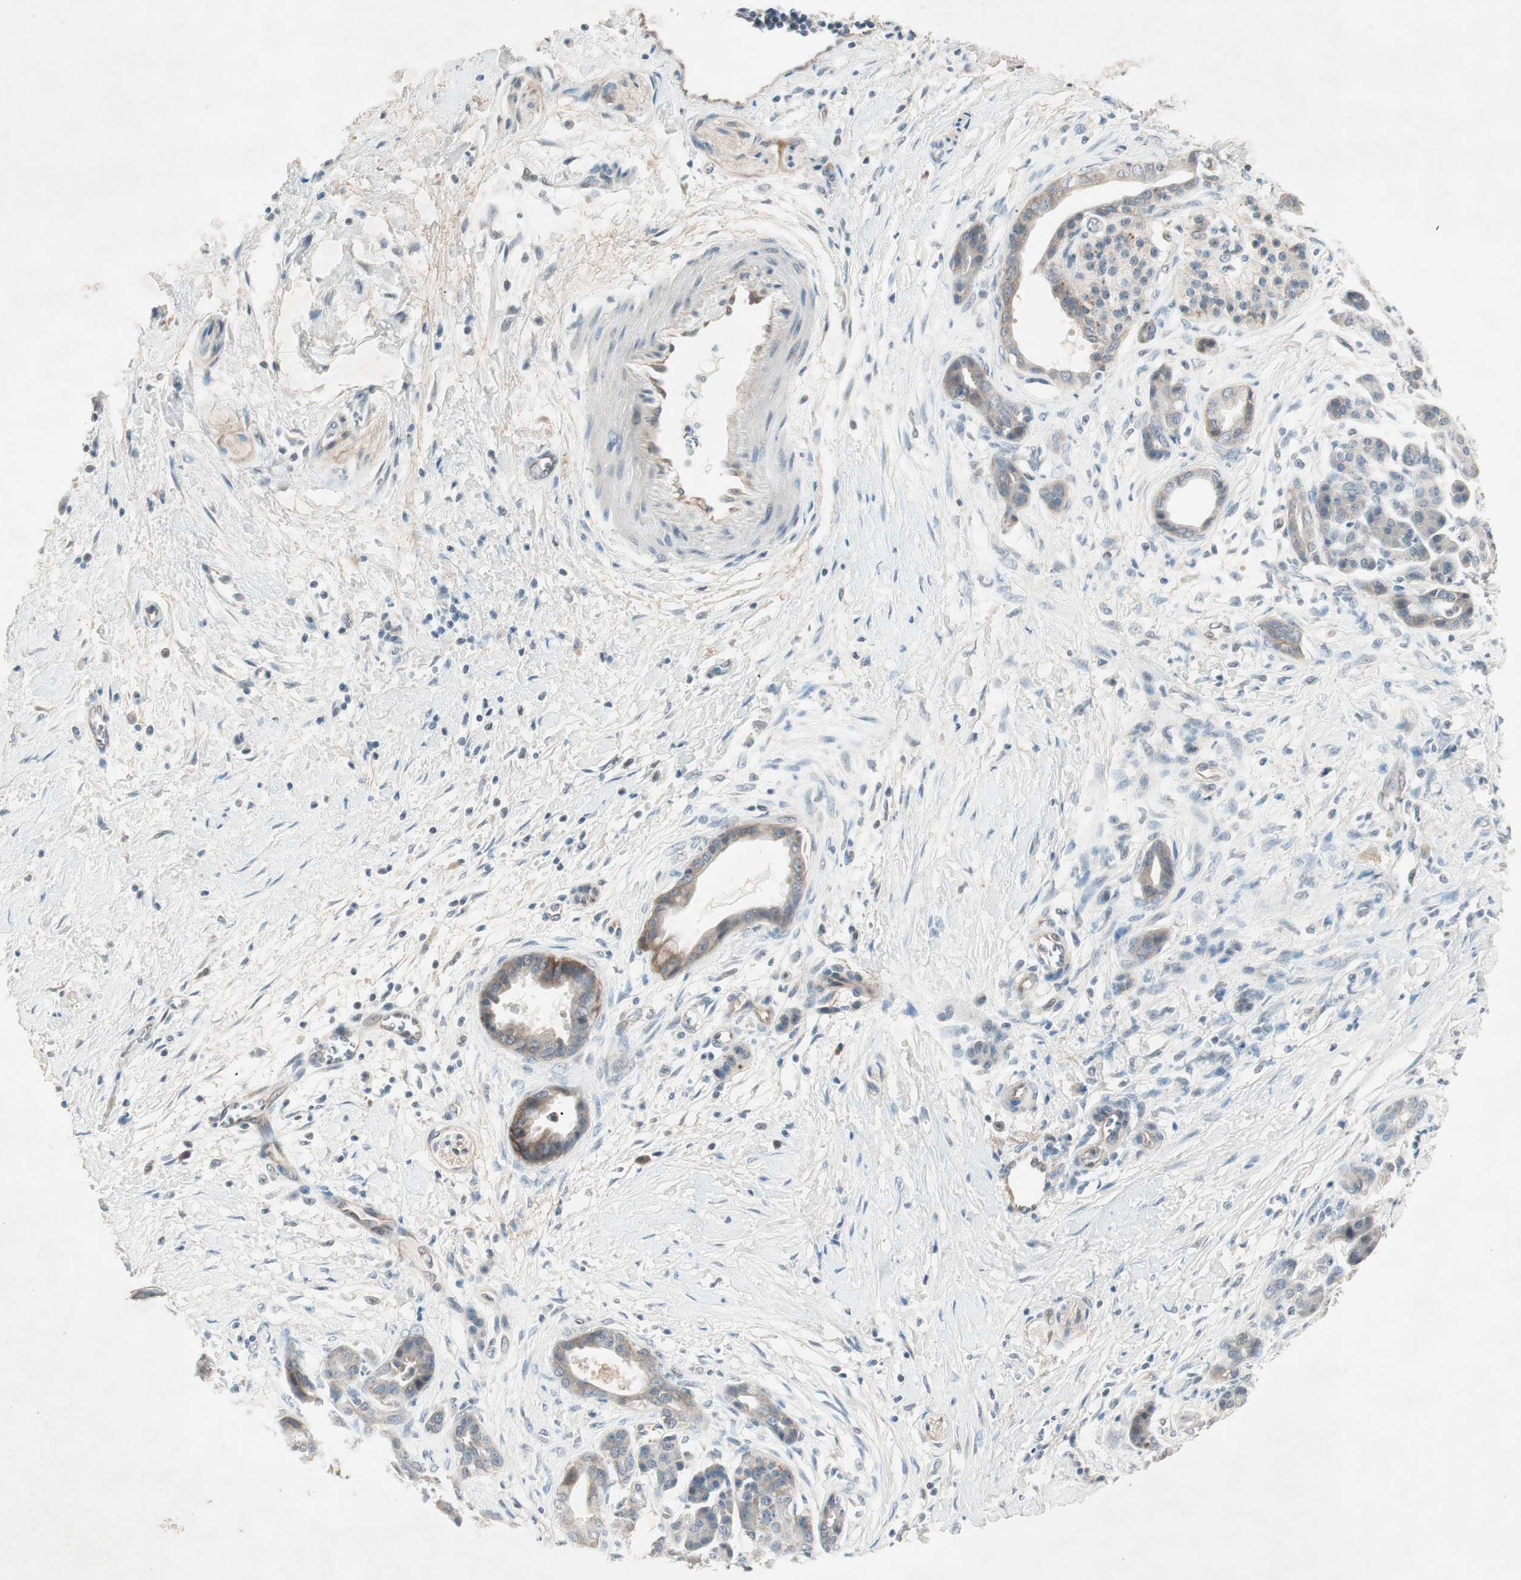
{"staining": {"intensity": "moderate", "quantity": "25%-75%", "location": "cytoplasmic/membranous"}, "tissue": "pancreatic cancer", "cell_type": "Tumor cells", "image_type": "cancer", "snomed": [{"axis": "morphology", "description": "Adenocarcinoma, NOS"}, {"axis": "topography", "description": "Pancreas"}], "caption": "Pancreatic adenocarcinoma tissue demonstrates moderate cytoplasmic/membranous staining in about 25%-75% of tumor cells", "gene": "ITGB4", "patient": {"sex": "male", "age": 59}}